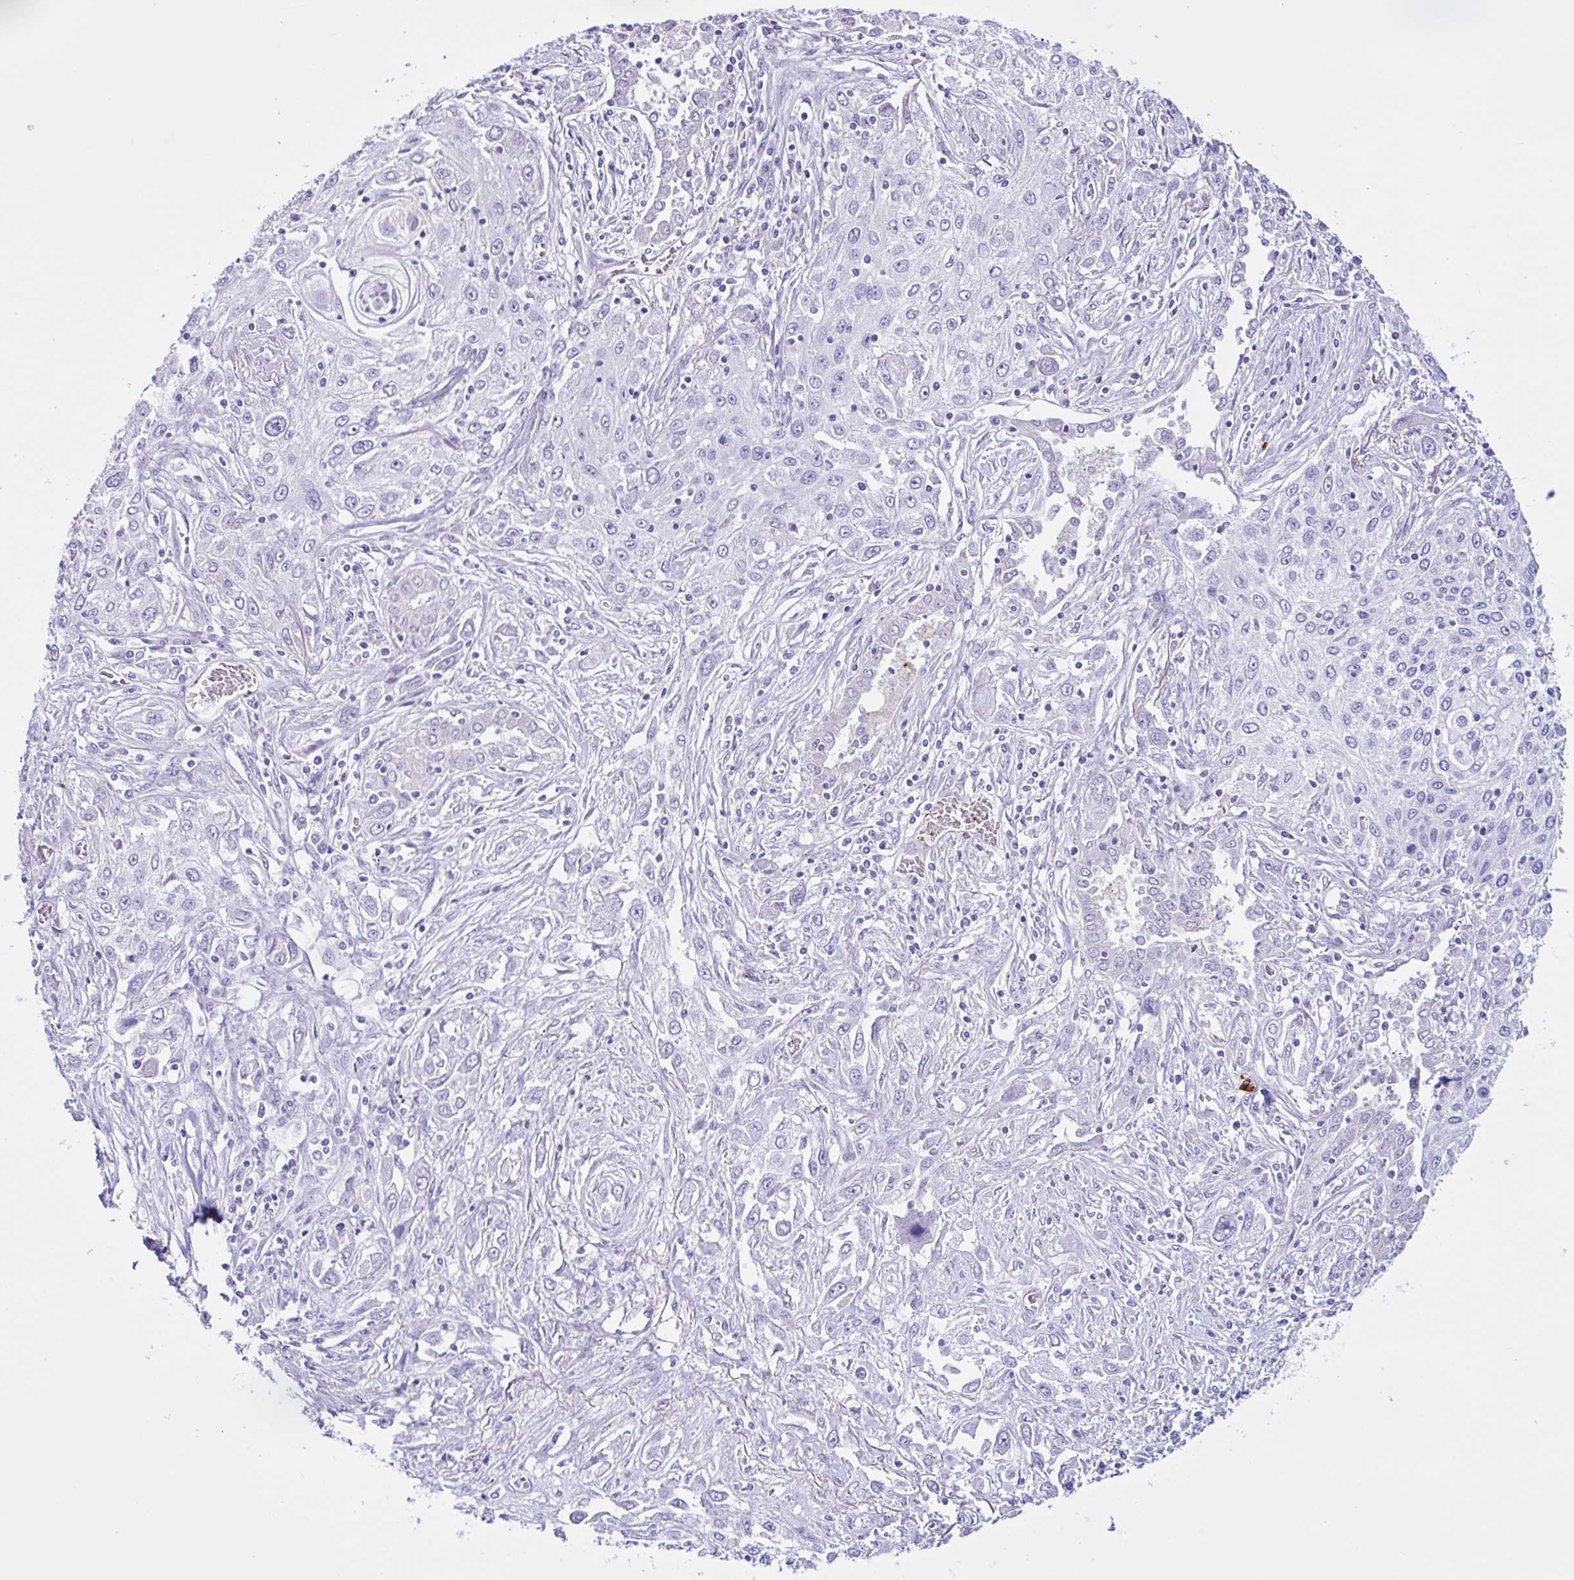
{"staining": {"intensity": "negative", "quantity": "none", "location": "none"}, "tissue": "lung cancer", "cell_type": "Tumor cells", "image_type": "cancer", "snomed": [{"axis": "morphology", "description": "Squamous cell carcinoma, NOS"}, {"axis": "topography", "description": "Lung"}], "caption": "This micrograph is of lung cancer stained with IHC to label a protein in brown with the nuclei are counter-stained blue. There is no expression in tumor cells.", "gene": "CYP19A1", "patient": {"sex": "female", "age": 69}}